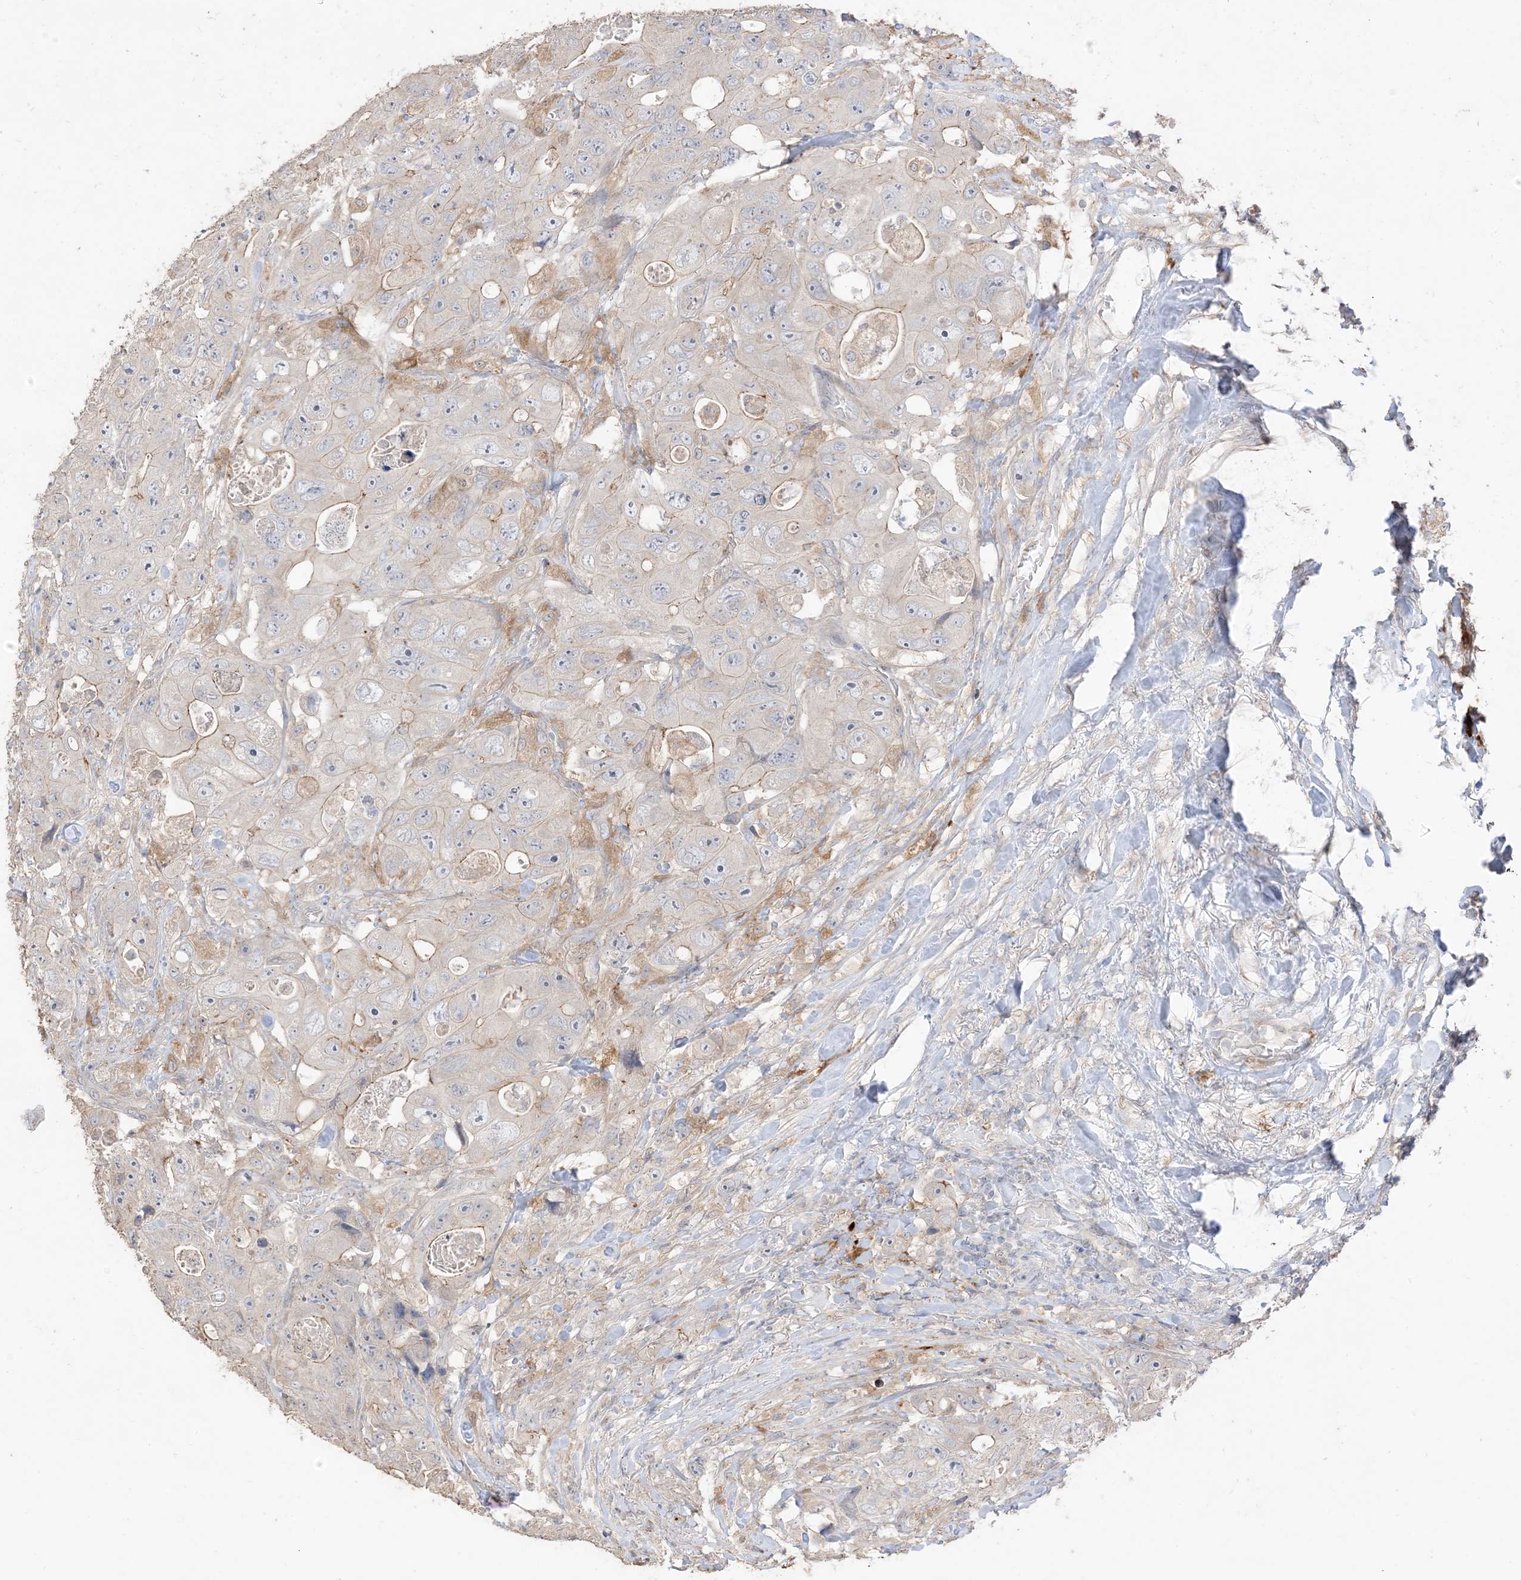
{"staining": {"intensity": "weak", "quantity": "25%-75%", "location": "cytoplasmic/membranous"}, "tissue": "colorectal cancer", "cell_type": "Tumor cells", "image_type": "cancer", "snomed": [{"axis": "morphology", "description": "Adenocarcinoma, NOS"}, {"axis": "topography", "description": "Colon"}], "caption": "IHC micrograph of neoplastic tissue: human adenocarcinoma (colorectal) stained using immunohistochemistry (IHC) exhibits low levels of weak protein expression localized specifically in the cytoplasmic/membranous of tumor cells, appearing as a cytoplasmic/membranous brown color.", "gene": "RNF175", "patient": {"sex": "female", "age": 46}}